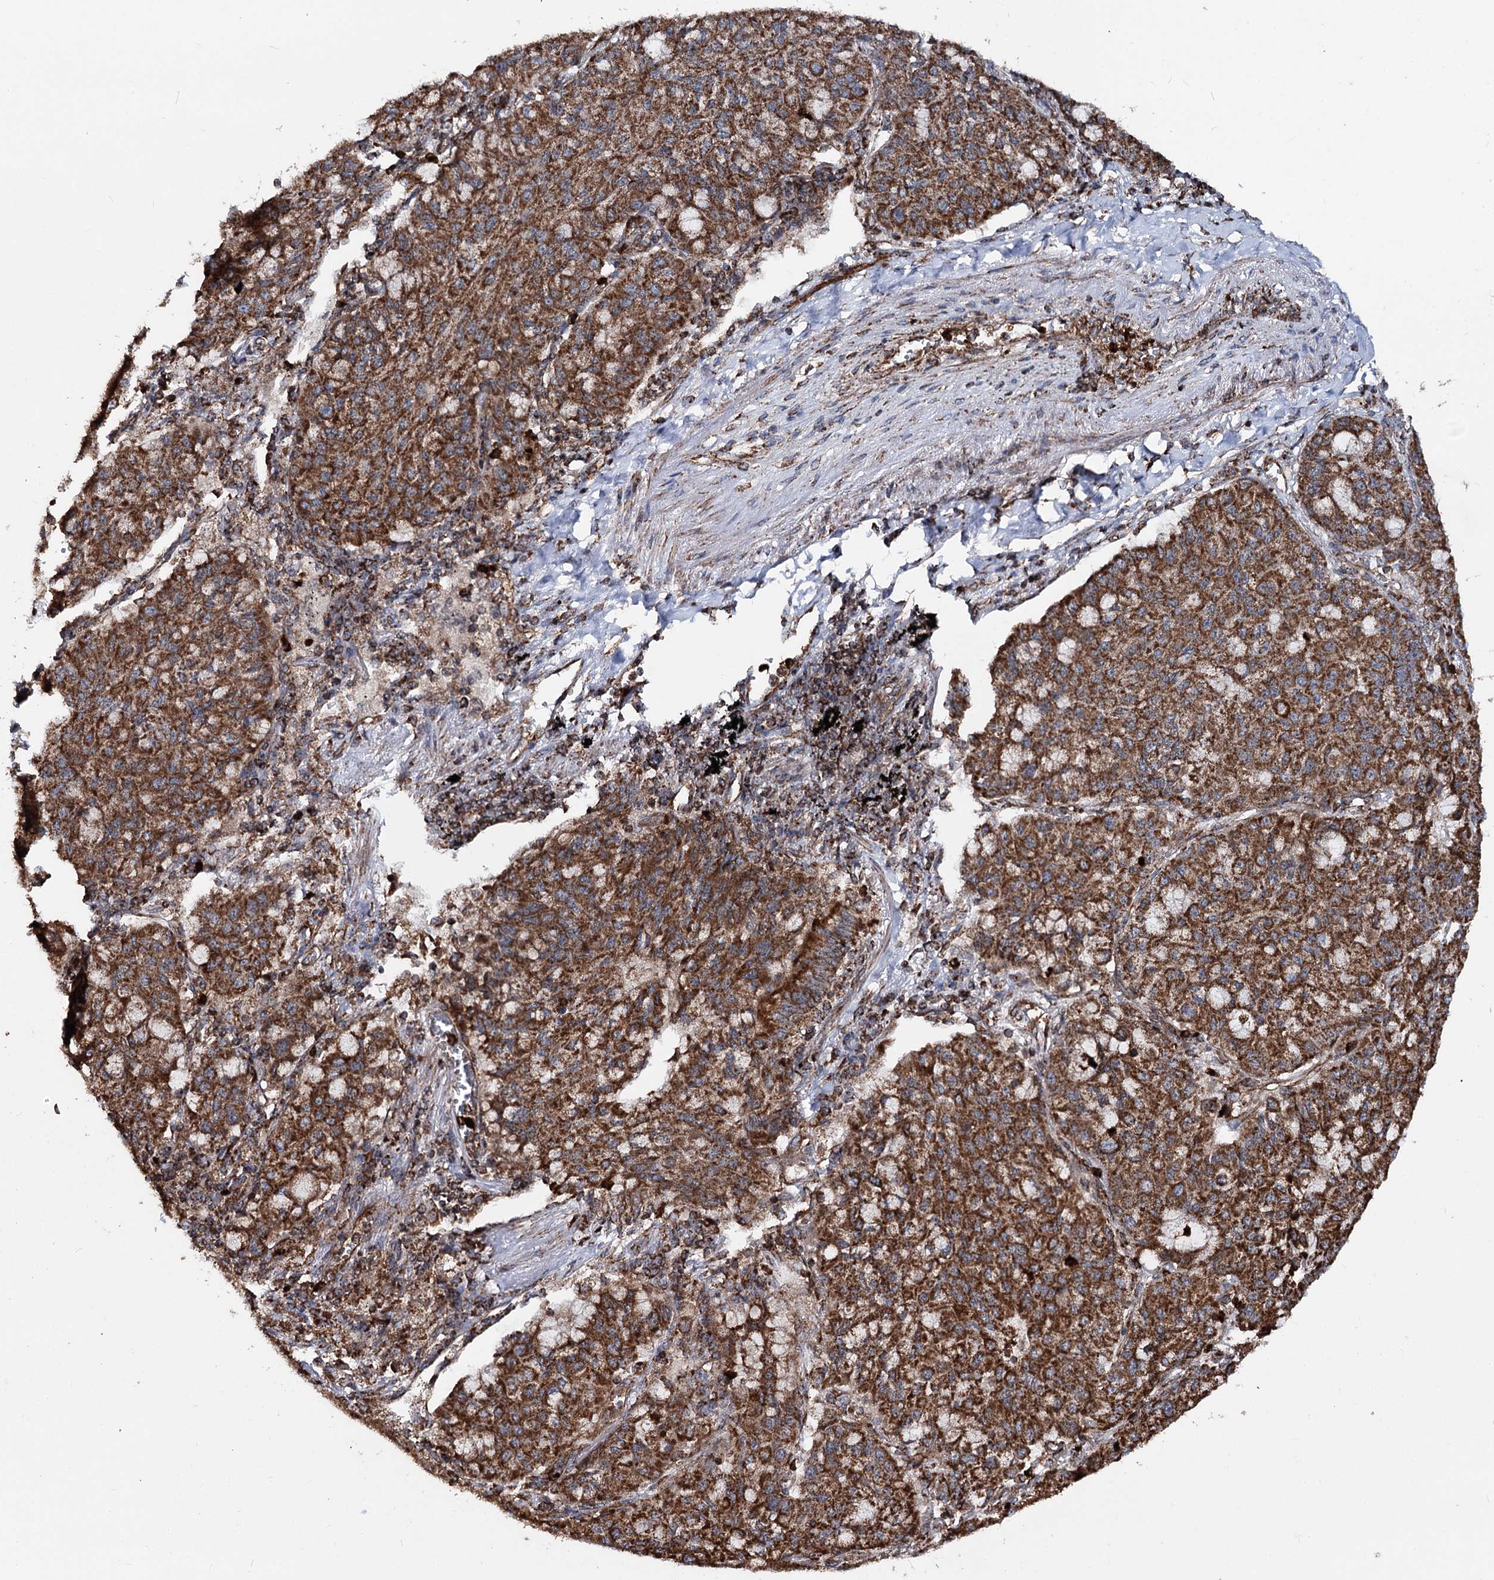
{"staining": {"intensity": "strong", "quantity": ">75%", "location": "cytoplasmic/membranous"}, "tissue": "lung cancer", "cell_type": "Tumor cells", "image_type": "cancer", "snomed": [{"axis": "morphology", "description": "Squamous cell carcinoma, NOS"}, {"axis": "topography", "description": "Lung"}], "caption": "Immunohistochemistry of lung cancer (squamous cell carcinoma) displays high levels of strong cytoplasmic/membranous expression in approximately >75% of tumor cells.", "gene": "FGFR1OP2", "patient": {"sex": "male", "age": 74}}